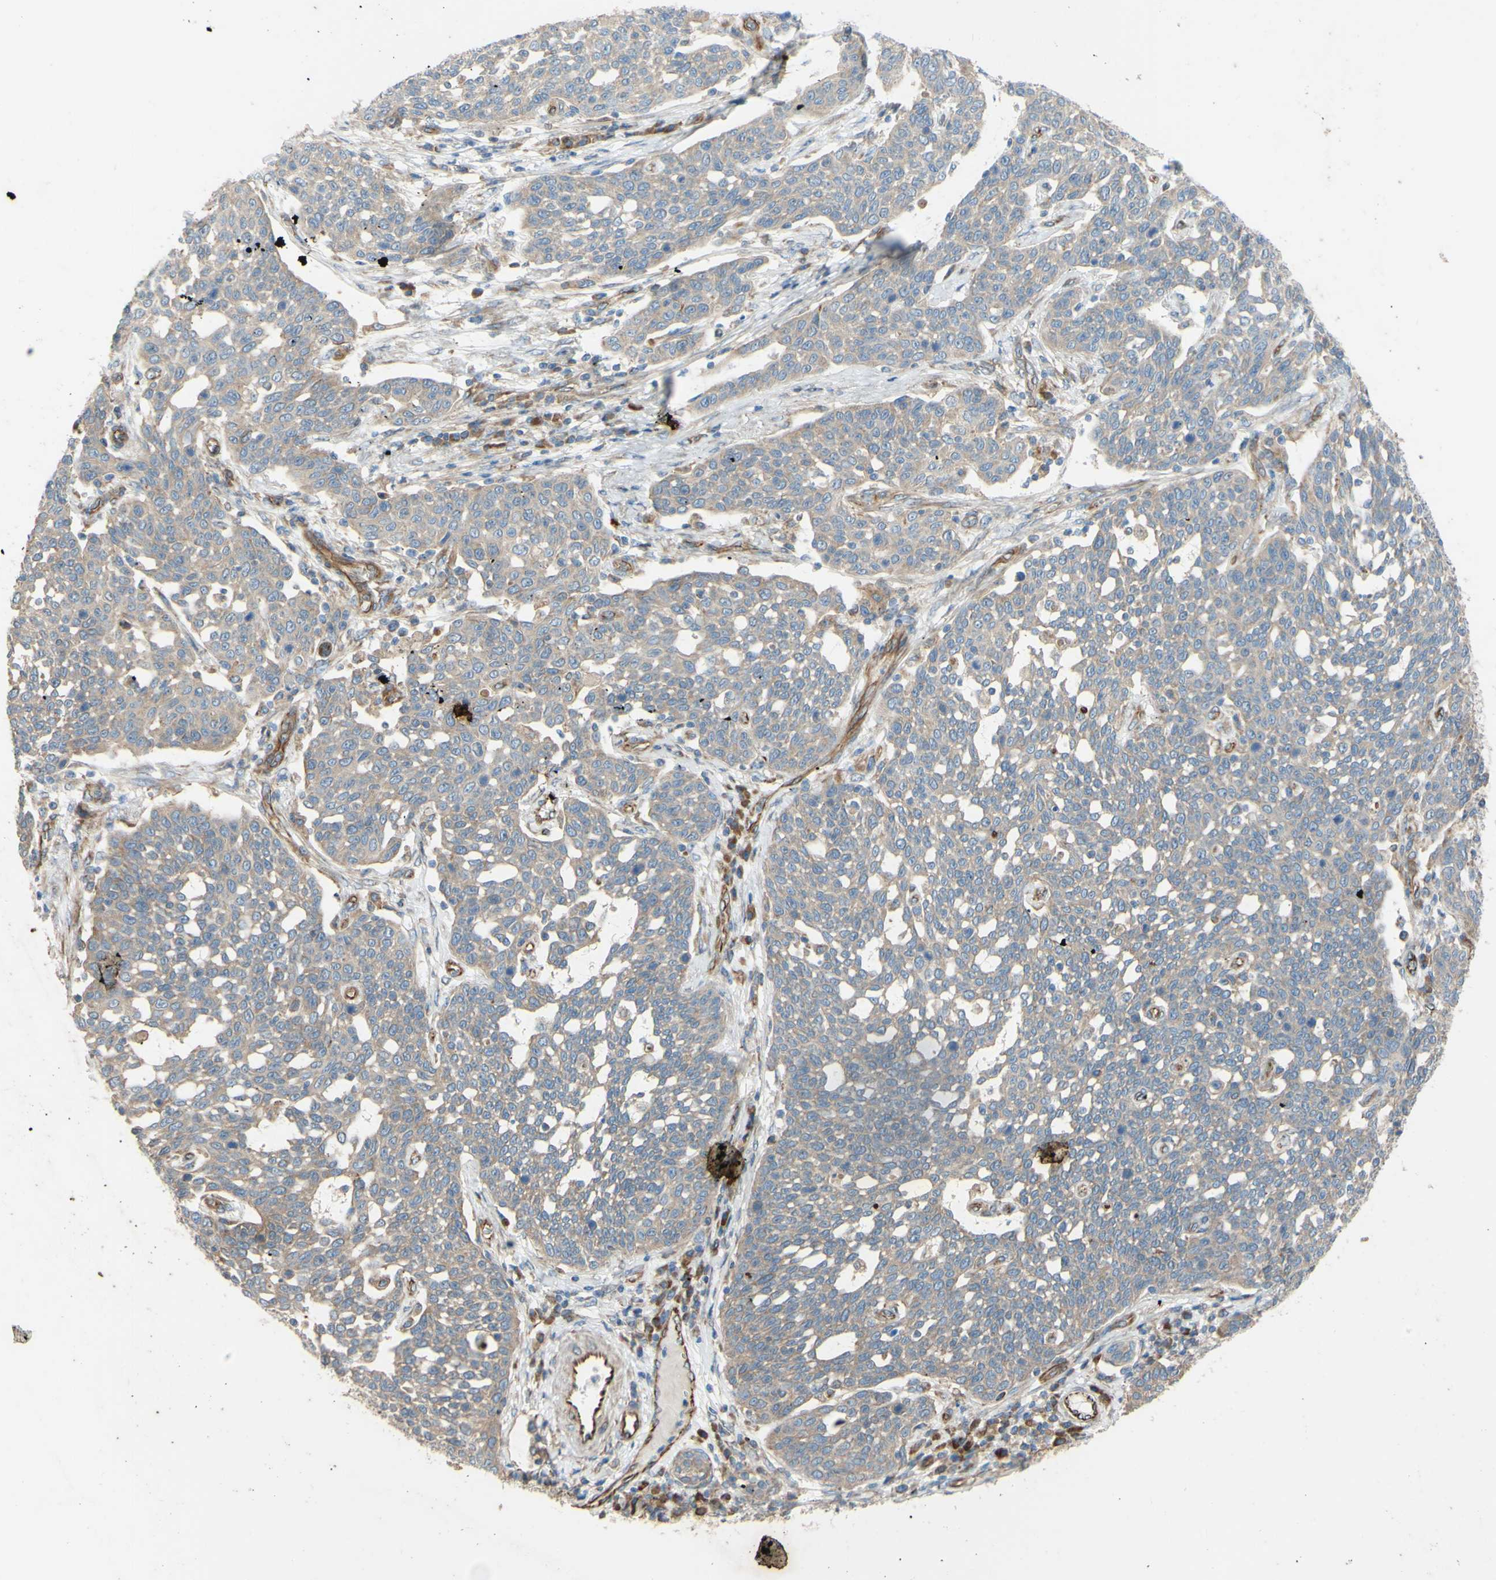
{"staining": {"intensity": "weak", "quantity": ">75%", "location": "cytoplasmic/membranous"}, "tissue": "cervical cancer", "cell_type": "Tumor cells", "image_type": "cancer", "snomed": [{"axis": "morphology", "description": "Squamous cell carcinoma, NOS"}, {"axis": "topography", "description": "Cervix"}], "caption": "A low amount of weak cytoplasmic/membranous positivity is appreciated in approximately >75% of tumor cells in cervical squamous cell carcinoma tissue.", "gene": "C1orf43", "patient": {"sex": "female", "age": 34}}